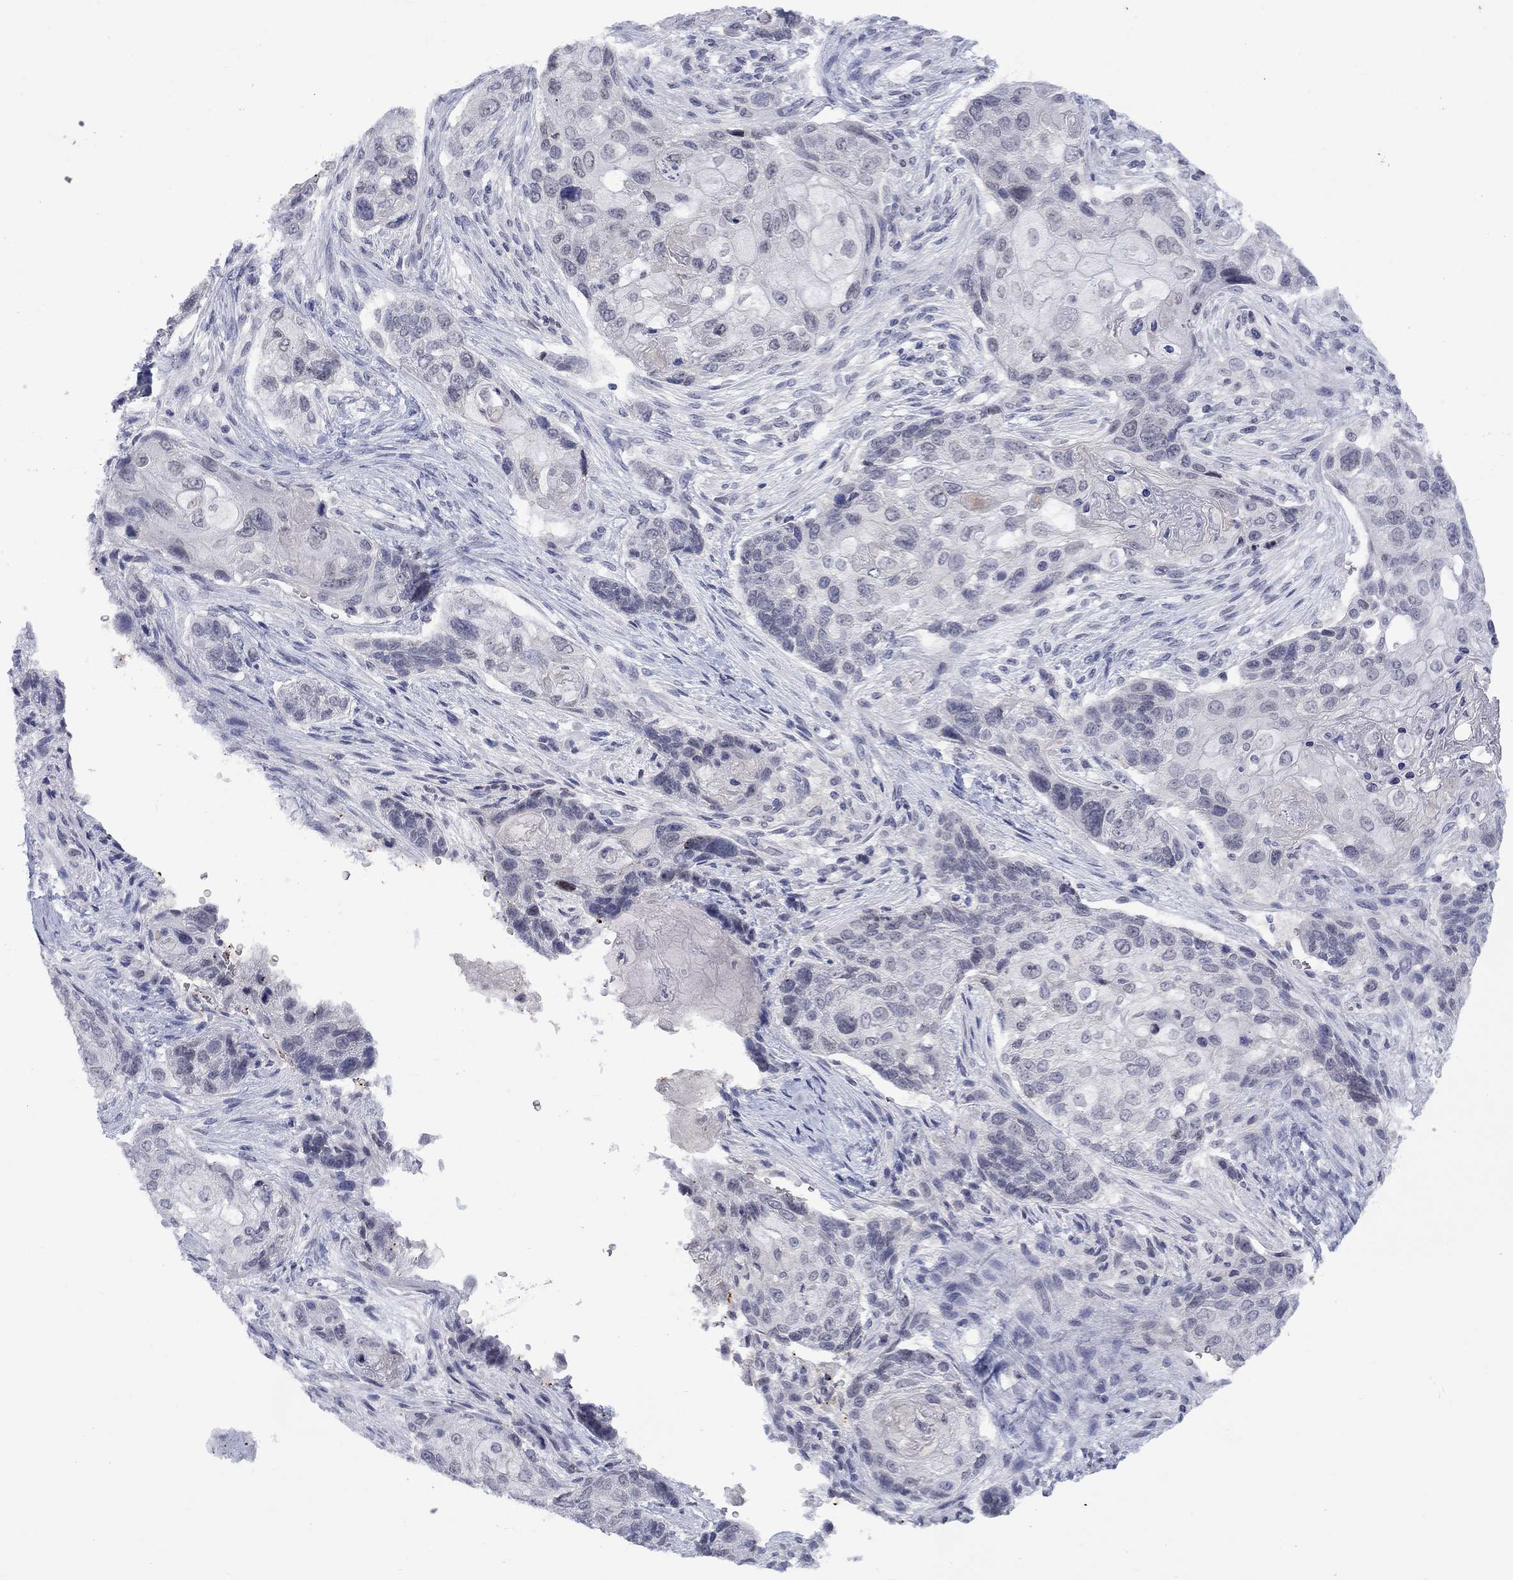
{"staining": {"intensity": "negative", "quantity": "none", "location": "none"}, "tissue": "lung cancer", "cell_type": "Tumor cells", "image_type": "cancer", "snomed": [{"axis": "morphology", "description": "Normal tissue, NOS"}, {"axis": "morphology", "description": "Squamous cell carcinoma, NOS"}, {"axis": "topography", "description": "Bronchus"}, {"axis": "topography", "description": "Lung"}], "caption": "This is a image of IHC staining of squamous cell carcinoma (lung), which shows no expression in tumor cells.", "gene": "NSMF", "patient": {"sex": "male", "age": 69}}